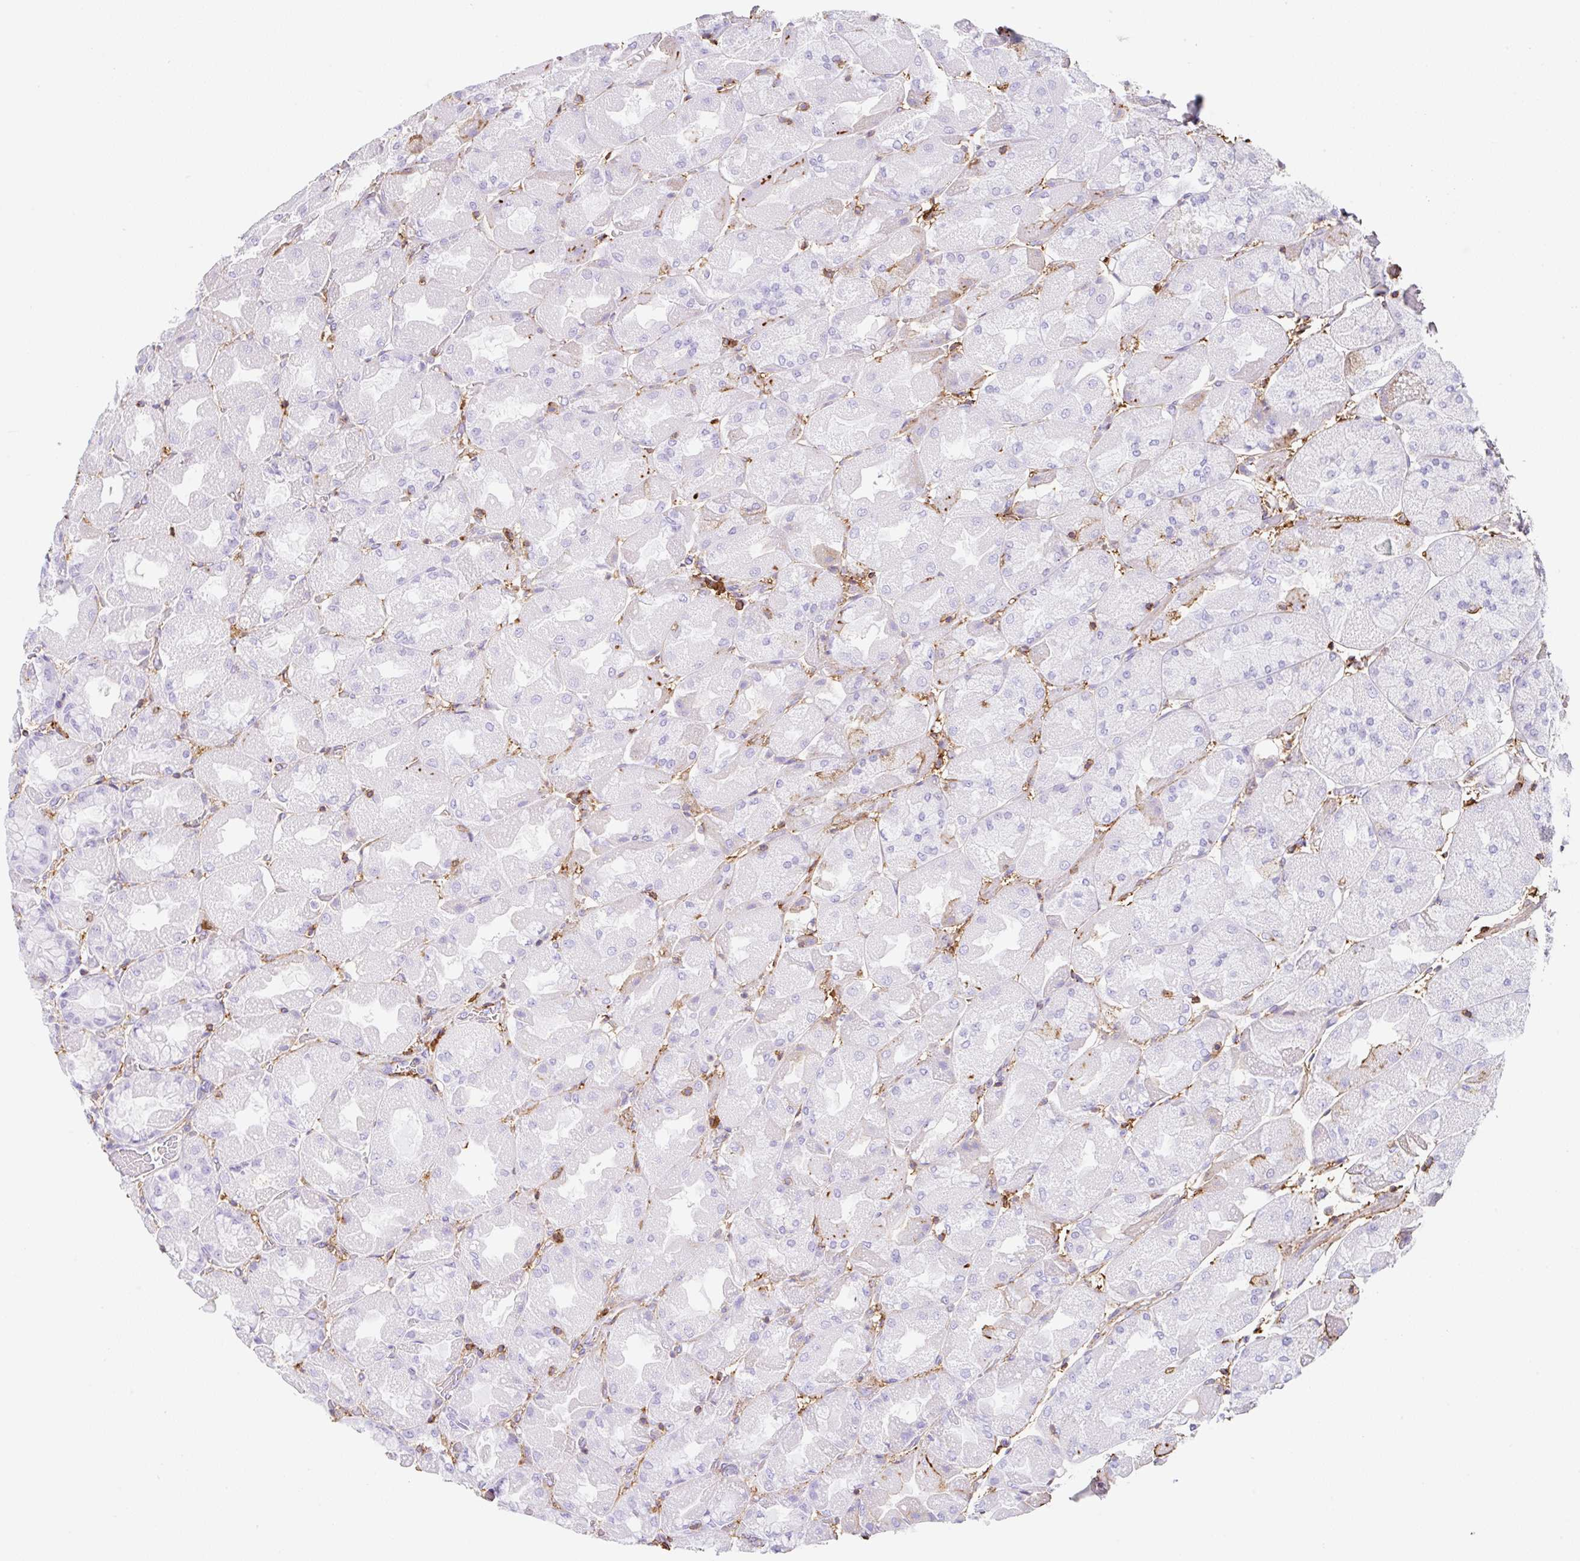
{"staining": {"intensity": "negative", "quantity": "none", "location": "none"}, "tissue": "stomach", "cell_type": "Glandular cells", "image_type": "normal", "snomed": [{"axis": "morphology", "description": "Normal tissue, NOS"}, {"axis": "topography", "description": "Stomach"}], "caption": "Immunohistochemical staining of unremarkable human stomach reveals no significant expression in glandular cells.", "gene": "MTTP", "patient": {"sex": "female", "age": 61}}